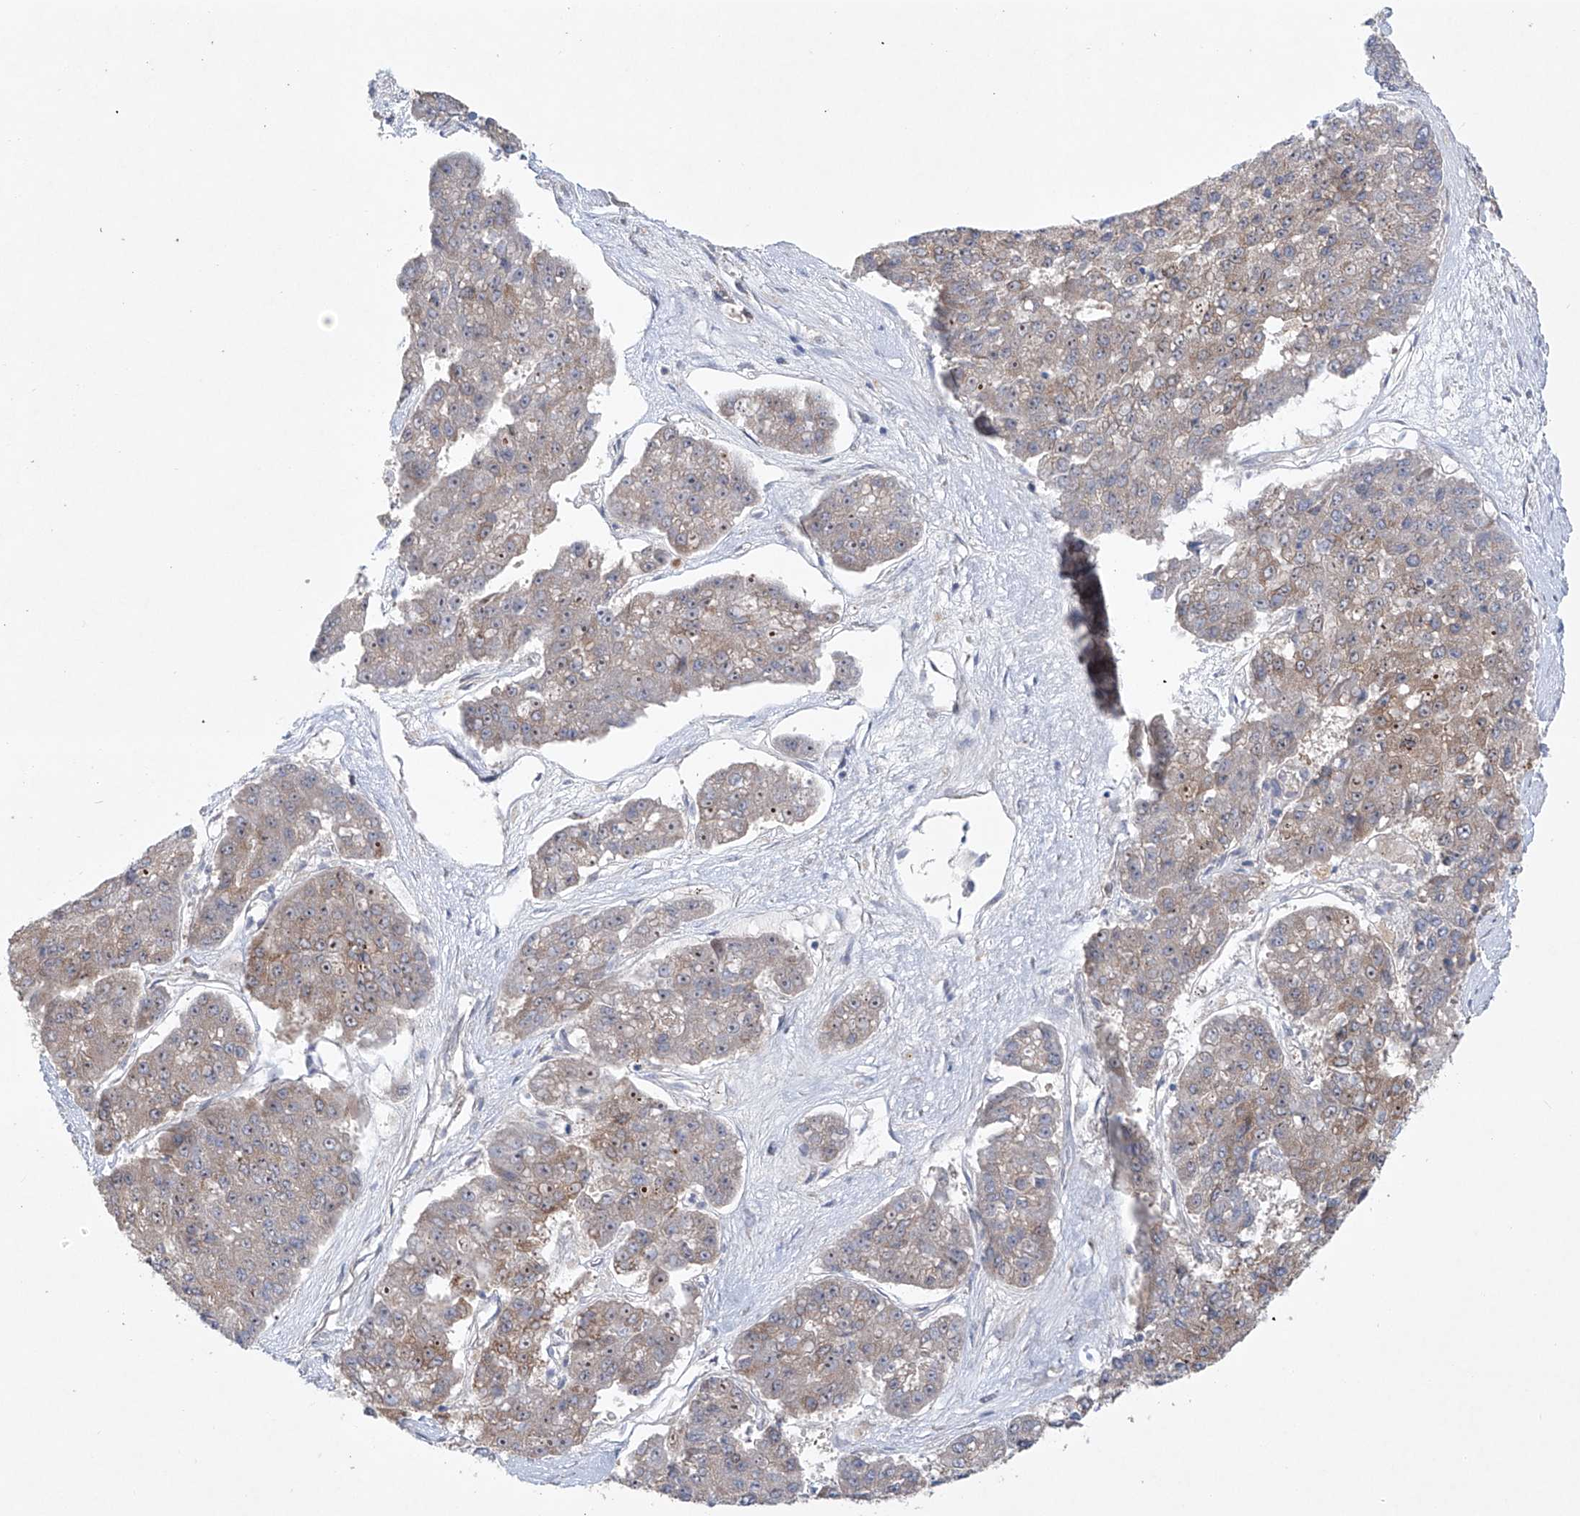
{"staining": {"intensity": "moderate", "quantity": "25%-75%", "location": "cytoplasmic/membranous"}, "tissue": "pancreatic cancer", "cell_type": "Tumor cells", "image_type": "cancer", "snomed": [{"axis": "morphology", "description": "Adenocarcinoma, NOS"}, {"axis": "topography", "description": "Pancreas"}], "caption": "The micrograph displays a brown stain indicating the presence of a protein in the cytoplasmic/membranous of tumor cells in pancreatic adenocarcinoma.", "gene": "KLC4", "patient": {"sex": "male", "age": 50}}